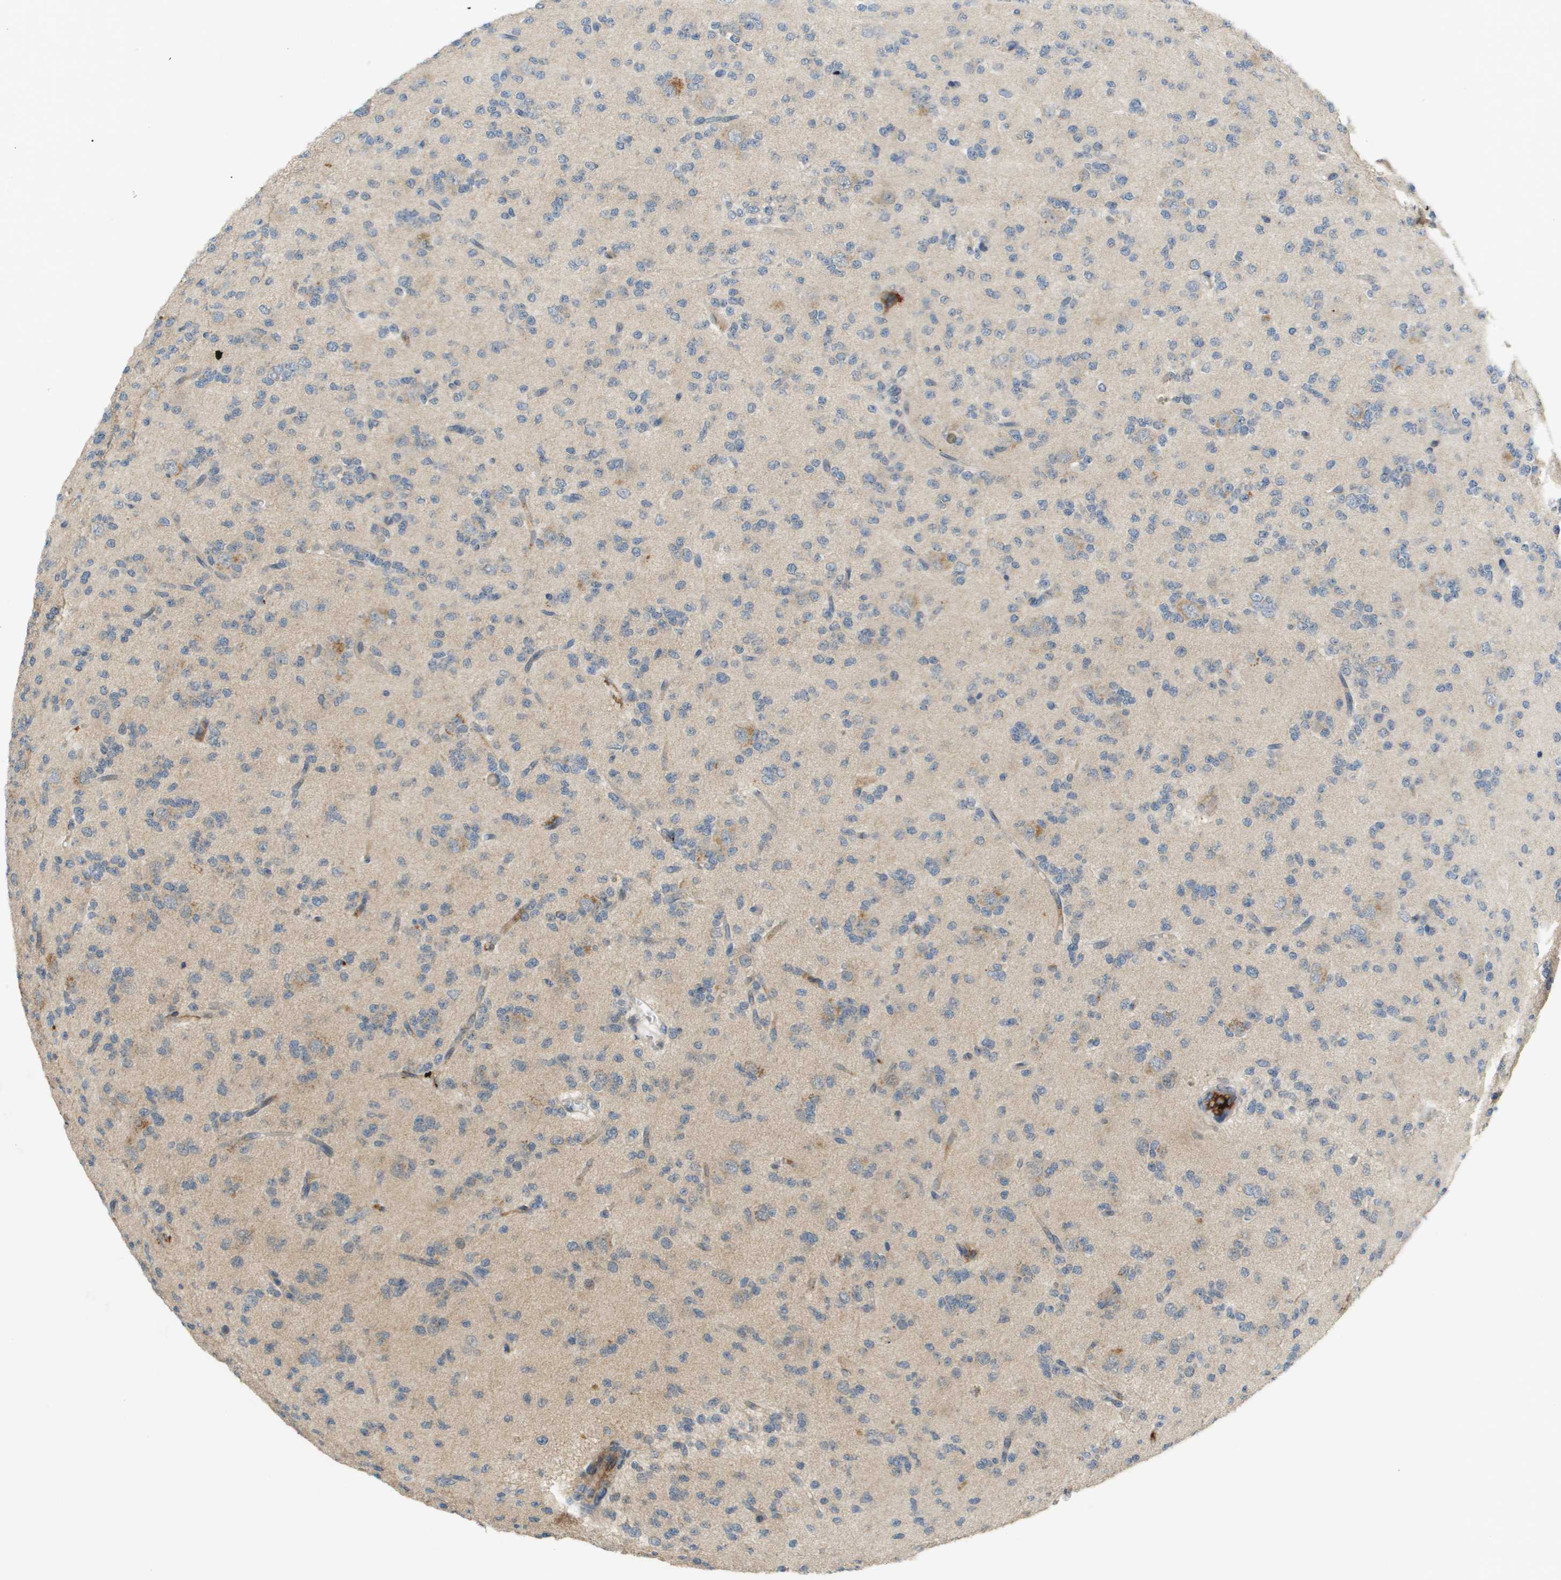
{"staining": {"intensity": "weak", "quantity": "<25%", "location": "cytoplasmic/membranous"}, "tissue": "glioma", "cell_type": "Tumor cells", "image_type": "cancer", "snomed": [{"axis": "morphology", "description": "Glioma, malignant, Low grade"}, {"axis": "topography", "description": "Brain"}], "caption": "Immunohistochemical staining of low-grade glioma (malignant) demonstrates no significant staining in tumor cells. (DAB immunohistochemistry with hematoxylin counter stain).", "gene": "VTN", "patient": {"sex": "male", "age": 38}}